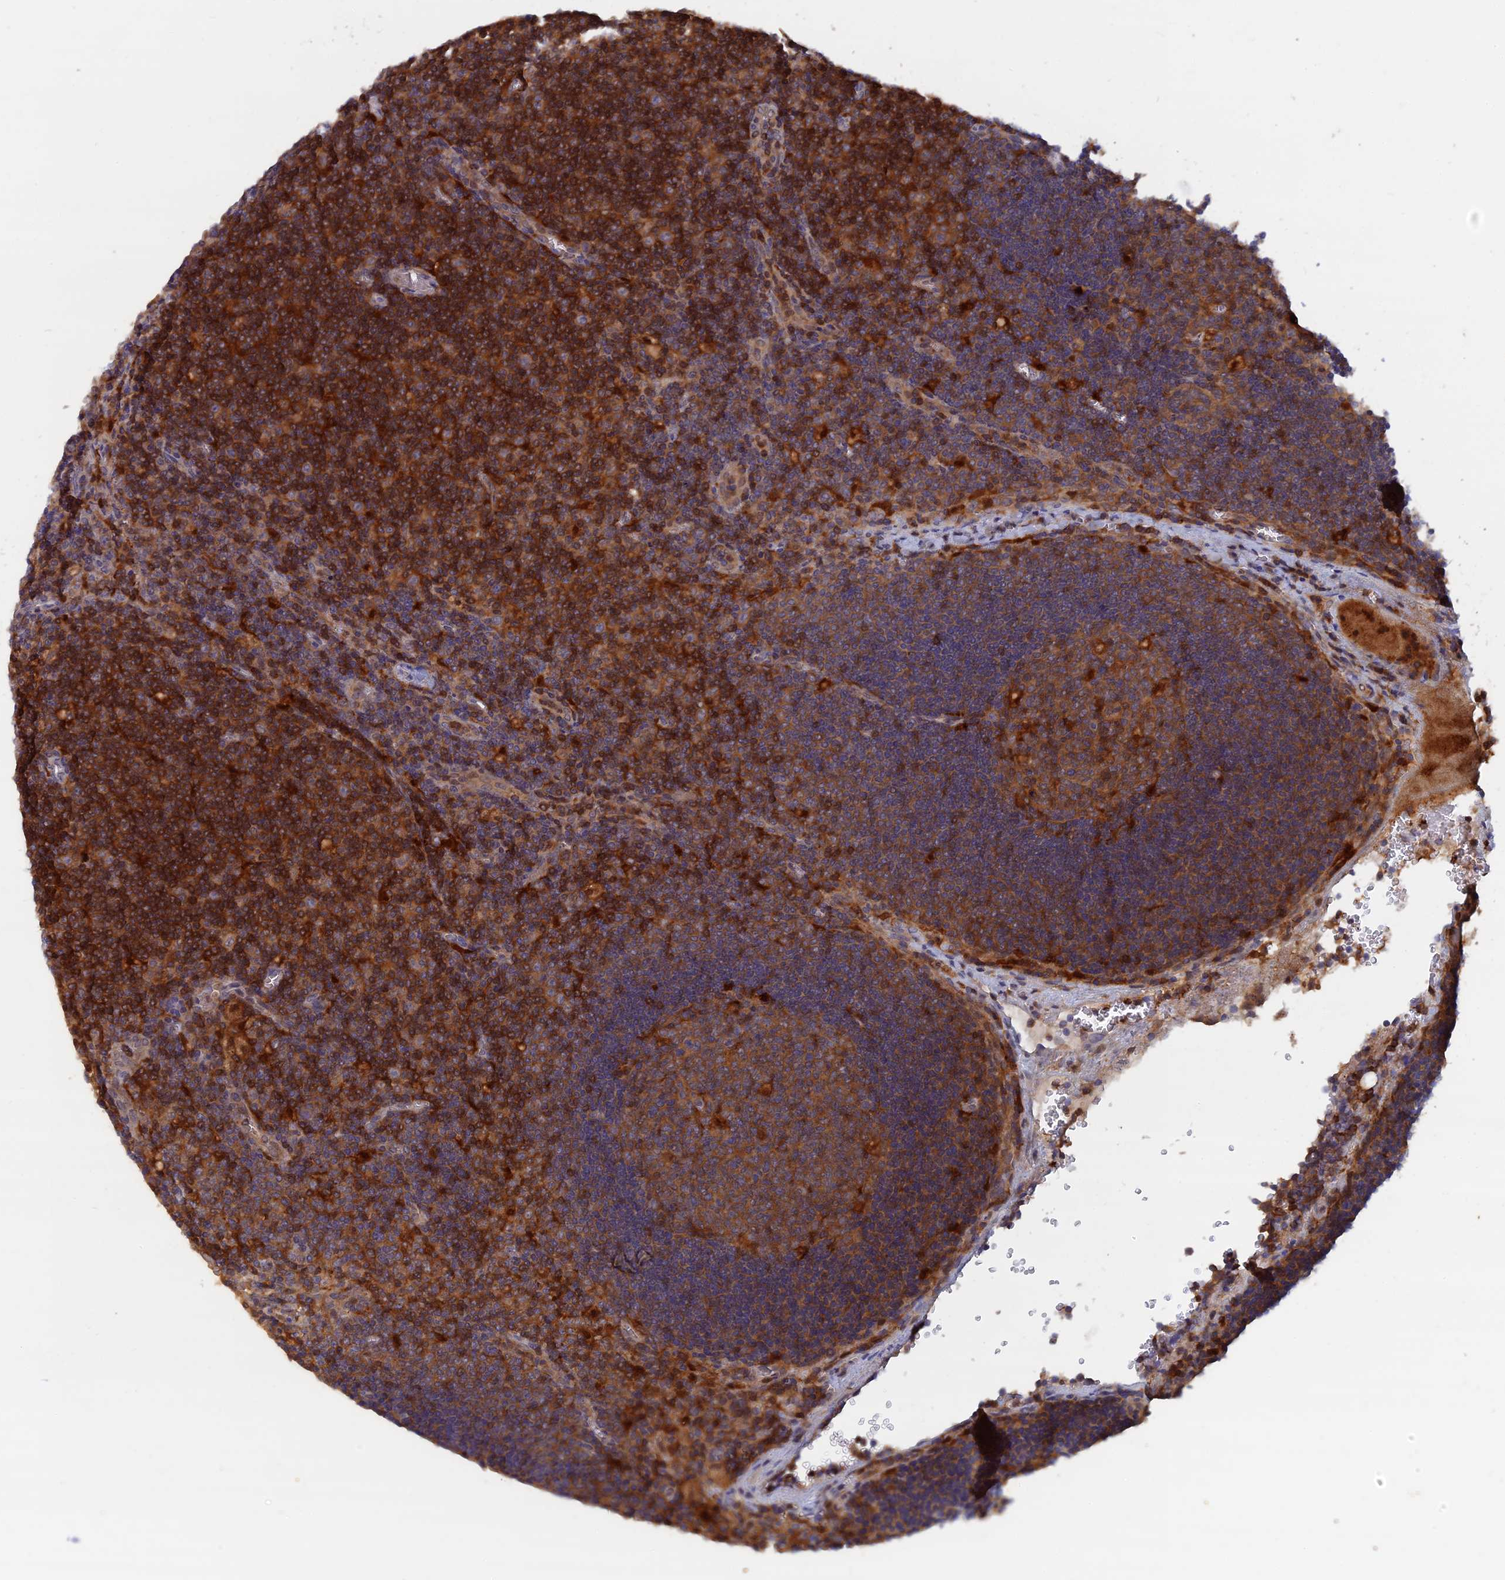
{"staining": {"intensity": "moderate", "quantity": ">75%", "location": "cytoplasmic/membranous"}, "tissue": "lymph node", "cell_type": "Germinal center cells", "image_type": "normal", "snomed": [{"axis": "morphology", "description": "Normal tissue, NOS"}, {"axis": "topography", "description": "Lymph node"}], "caption": "This is a histology image of IHC staining of unremarkable lymph node, which shows moderate expression in the cytoplasmic/membranous of germinal center cells.", "gene": "BLVRA", "patient": {"sex": "male", "age": 58}}